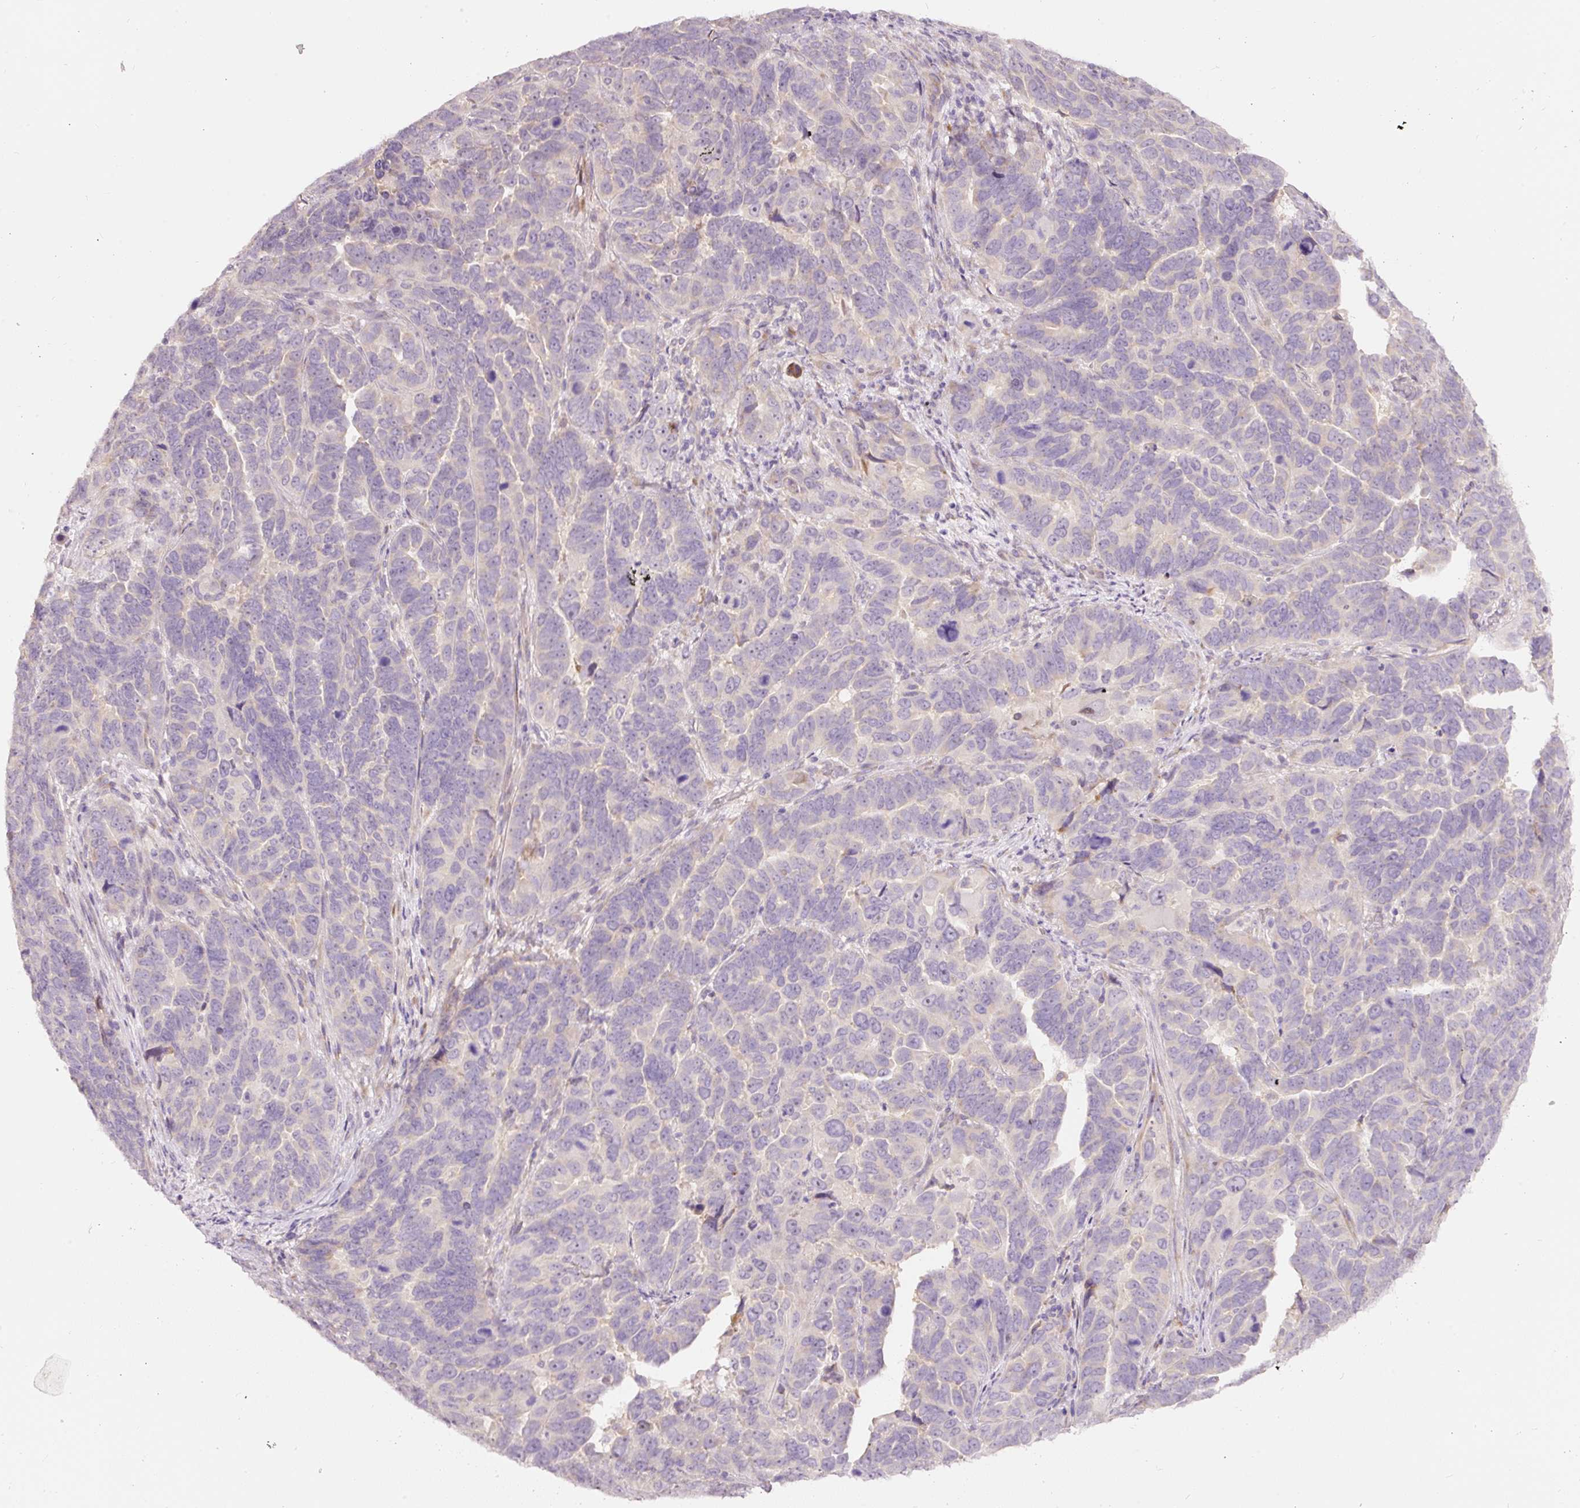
{"staining": {"intensity": "negative", "quantity": "none", "location": "none"}, "tissue": "endometrial cancer", "cell_type": "Tumor cells", "image_type": "cancer", "snomed": [{"axis": "morphology", "description": "Adenocarcinoma, NOS"}, {"axis": "topography", "description": "Endometrium"}], "caption": "Immunohistochemistry of endometrial cancer displays no expression in tumor cells.", "gene": "RSPO2", "patient": {"sex": "female", "age": 65}}